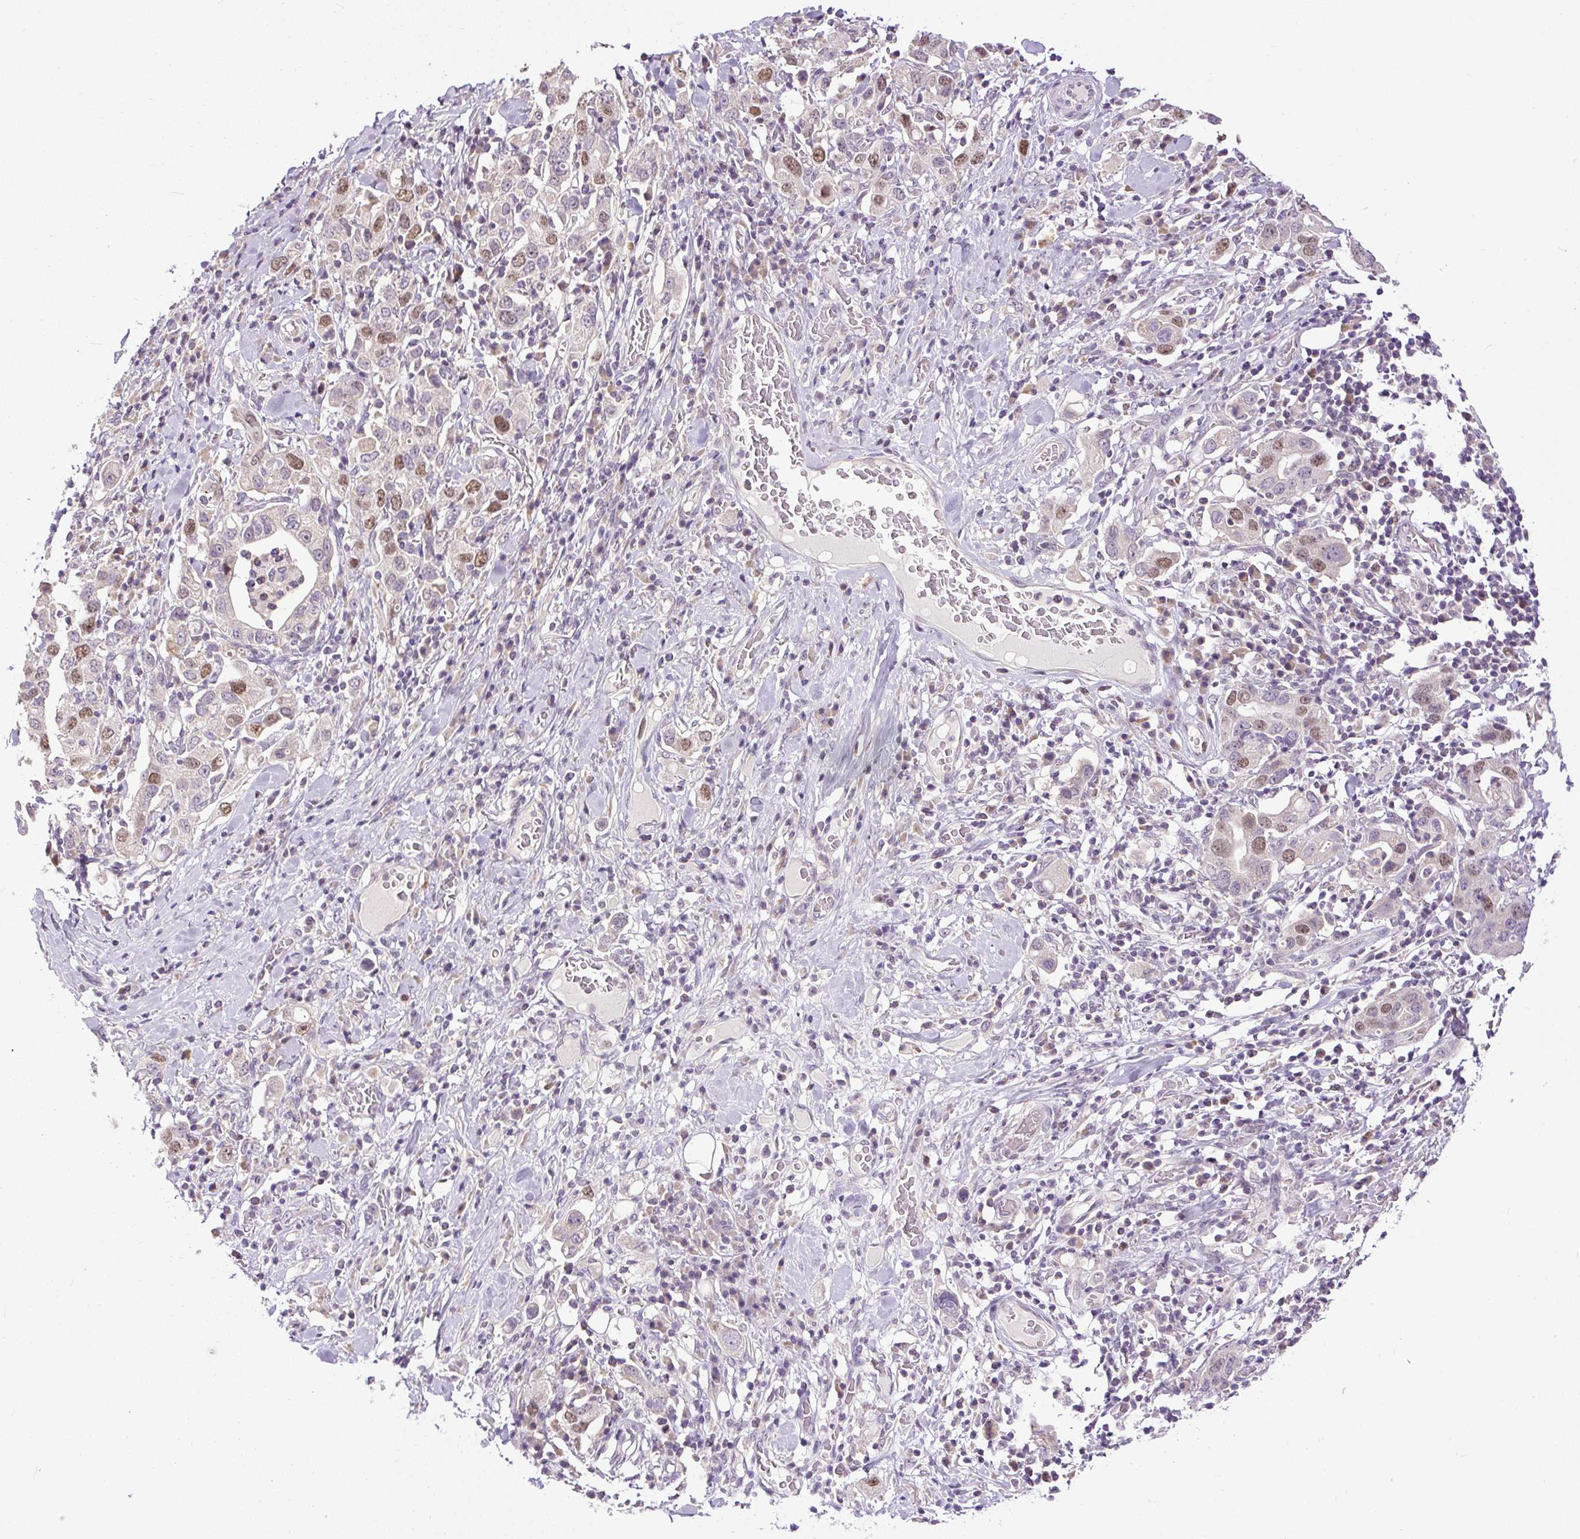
{"staining": {"intensity": "moderate", "quantity": "25%-75%", "location": "nuclear"}, "tissue": "stomach cancer", "cell_type": "Tumor cells", "image_type": "cancer", "snomed": [{"axis": "morphology", "description": "Adenocarcinoma, NOS"}, {"axis": "topography", "description": "Stomach, upper"}], "caption": "An immunohistochemistry (IHC) histopathology image of neoplastic tissue is shown. Protein staining in brown highlights moderate nuclear positivity in stomach adenocarcinoma within tumor cells. The staining was performed using DAB, with brown indicating positive protein expression. Nuclei are stained blue with hematoxylin.", "gene": "RACGAP1", "patient": {"sex": "male", "age": 62}}